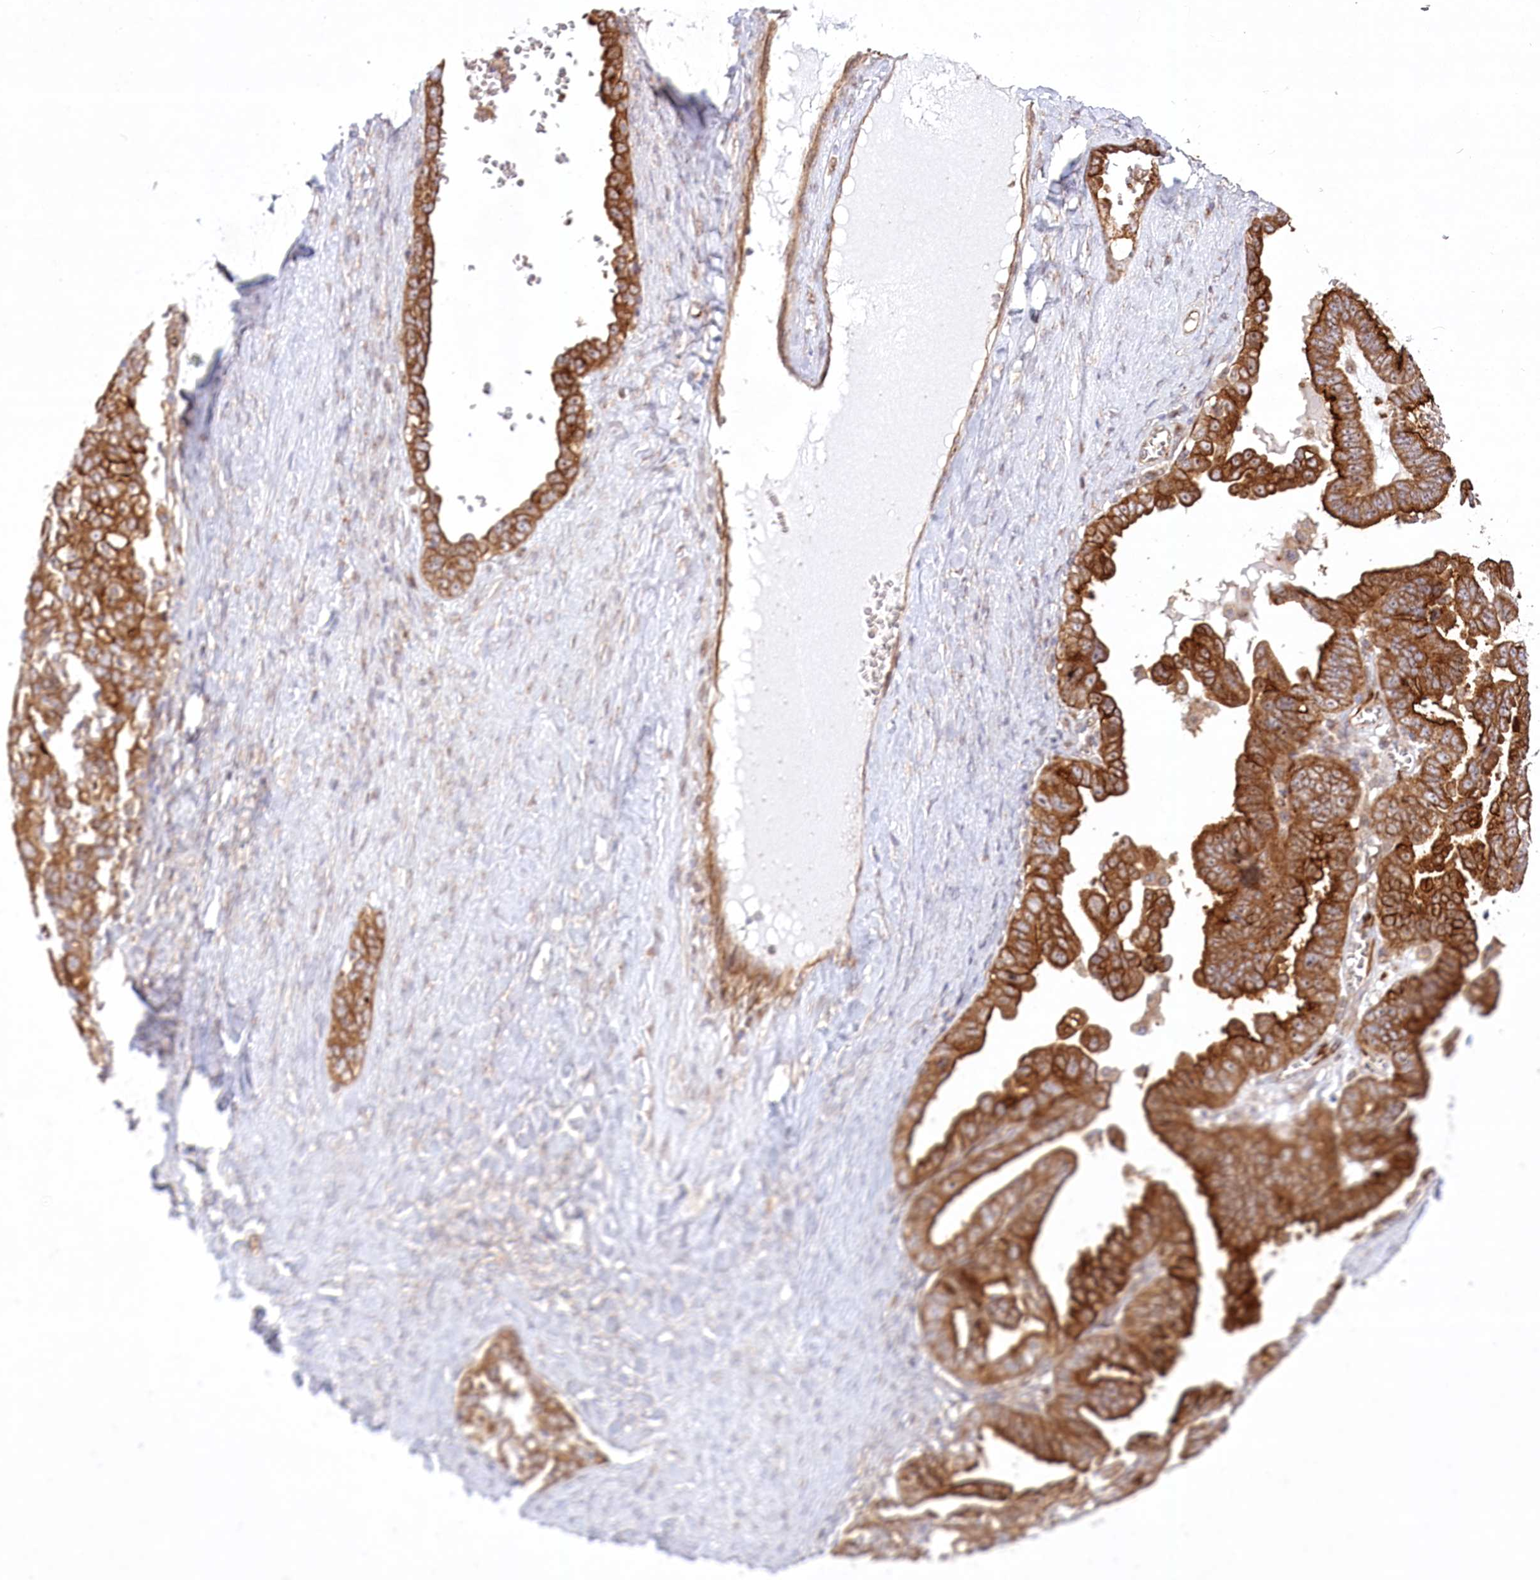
{"staining": {"intensity": "strong", "quantity": ">75%", "location": "cytoplasmic/membranous"}, "tissue": "ovarian cancer", "cell_type": "Tumor cells", "image_type": "cancer", "snomed": [{"axis": "morphology", "description": "Carcinoma, endometroid"}, {"axis": "topography", "description": "Ovary"}], "caption": "Ovarian endometroid carcinoma was stained to show a protein in brown. There is high levels of strong cytoplasmic/membranous expression in approximately >75% of tumor cells.", "gene": "COMMD3", "patient": {"sex": "female", "age": 62}}